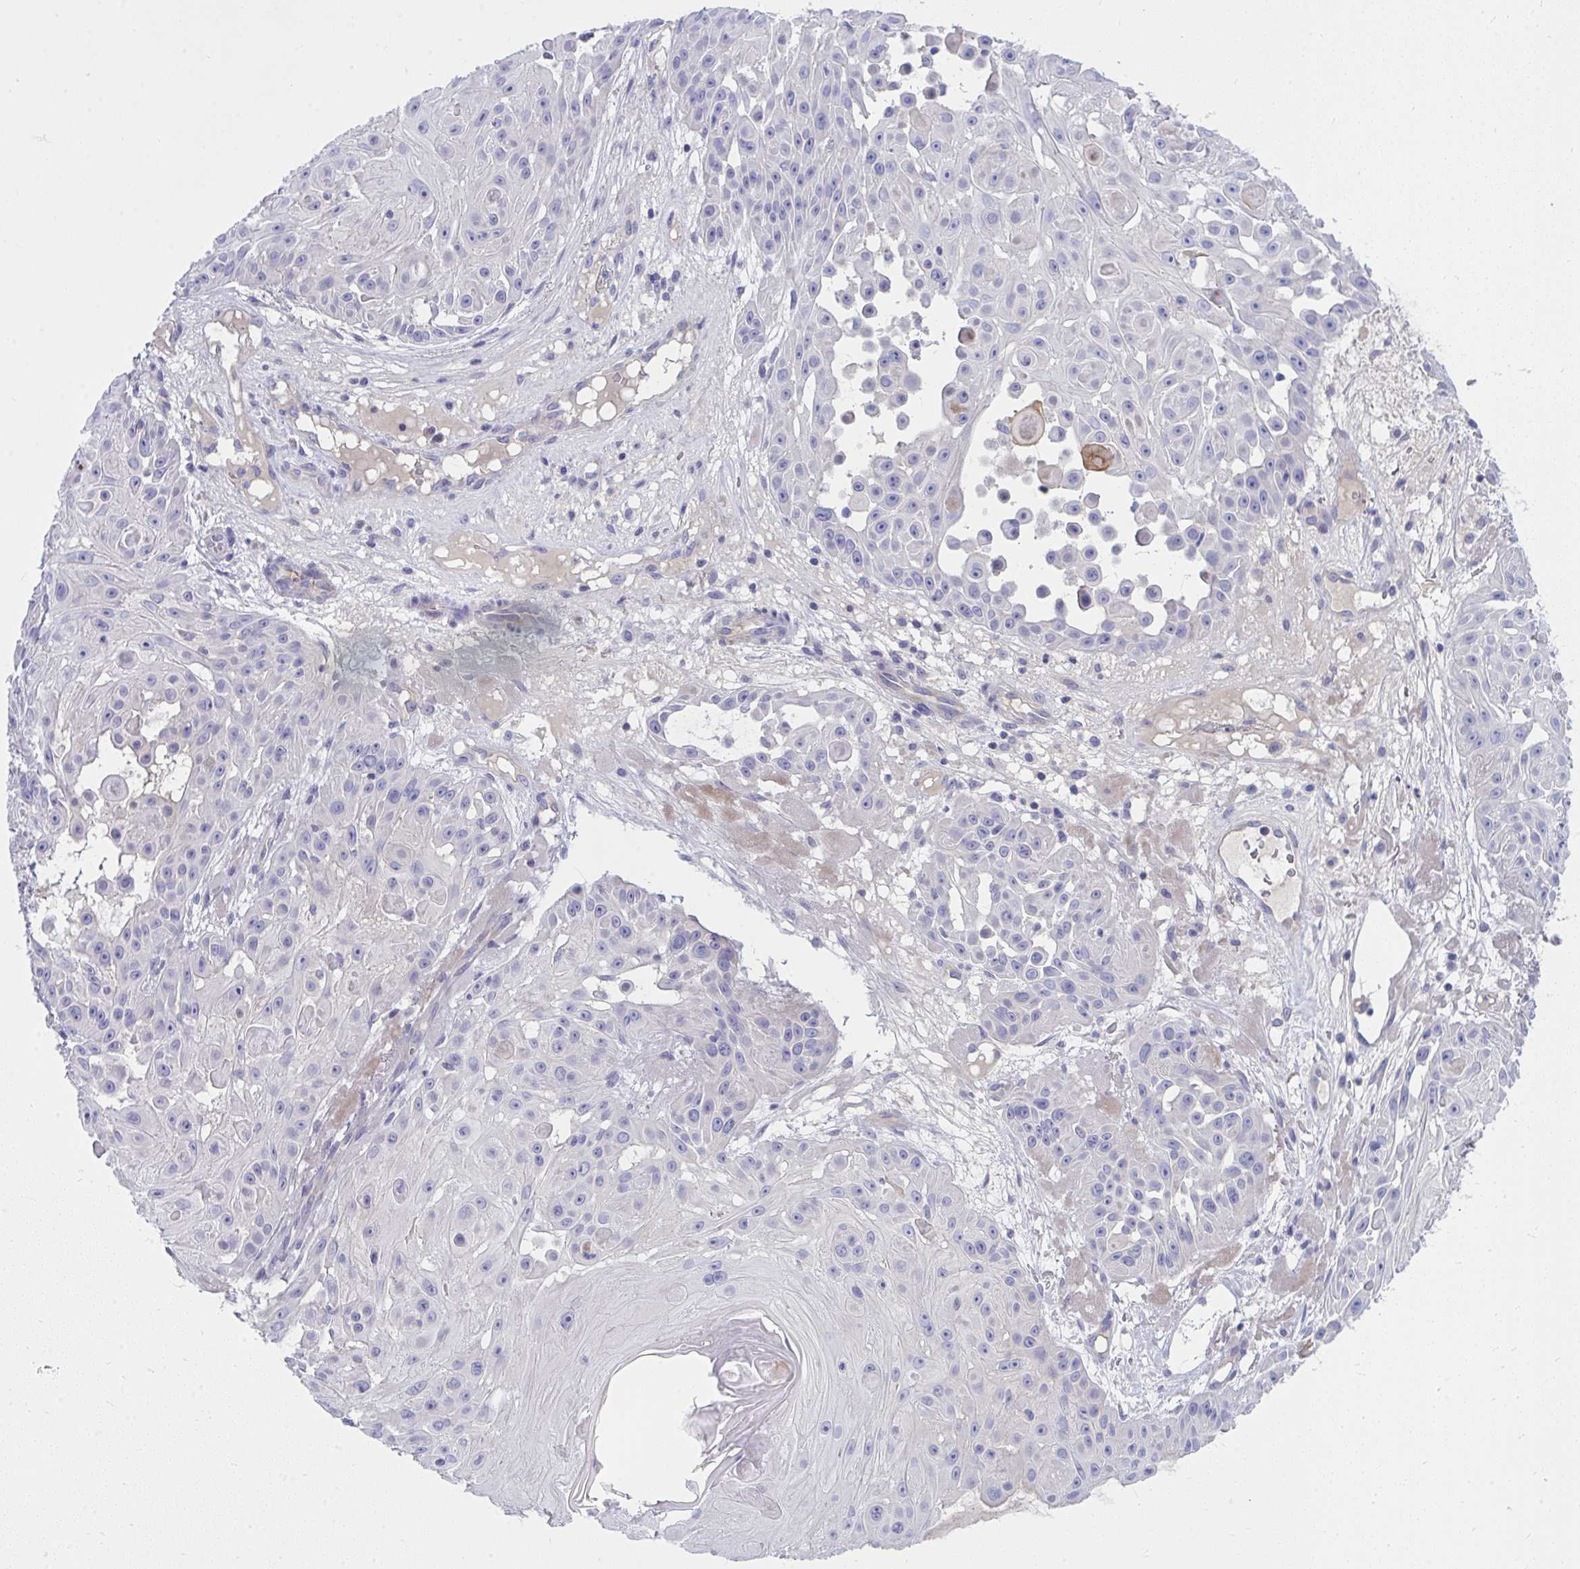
{"staining": {"intensity": "negative", "quantity": "none", "location": "none"}, "tissue": "skin cancer", "cell_type": "Tumor cells", "image_type": "cancer", "snomed": [{"axis": "morphology", "description": "Squamous cell carcinoma, NOS"}, {"axis": "topography", "description": "Skin"}], "caption": "Human skin cancer (squamous cell carcinoma) stained for a protein using IHC displays no positivity in tumor cells.", "gene": "LRRC36", "patient": {"sex": "male", "age": 91}}